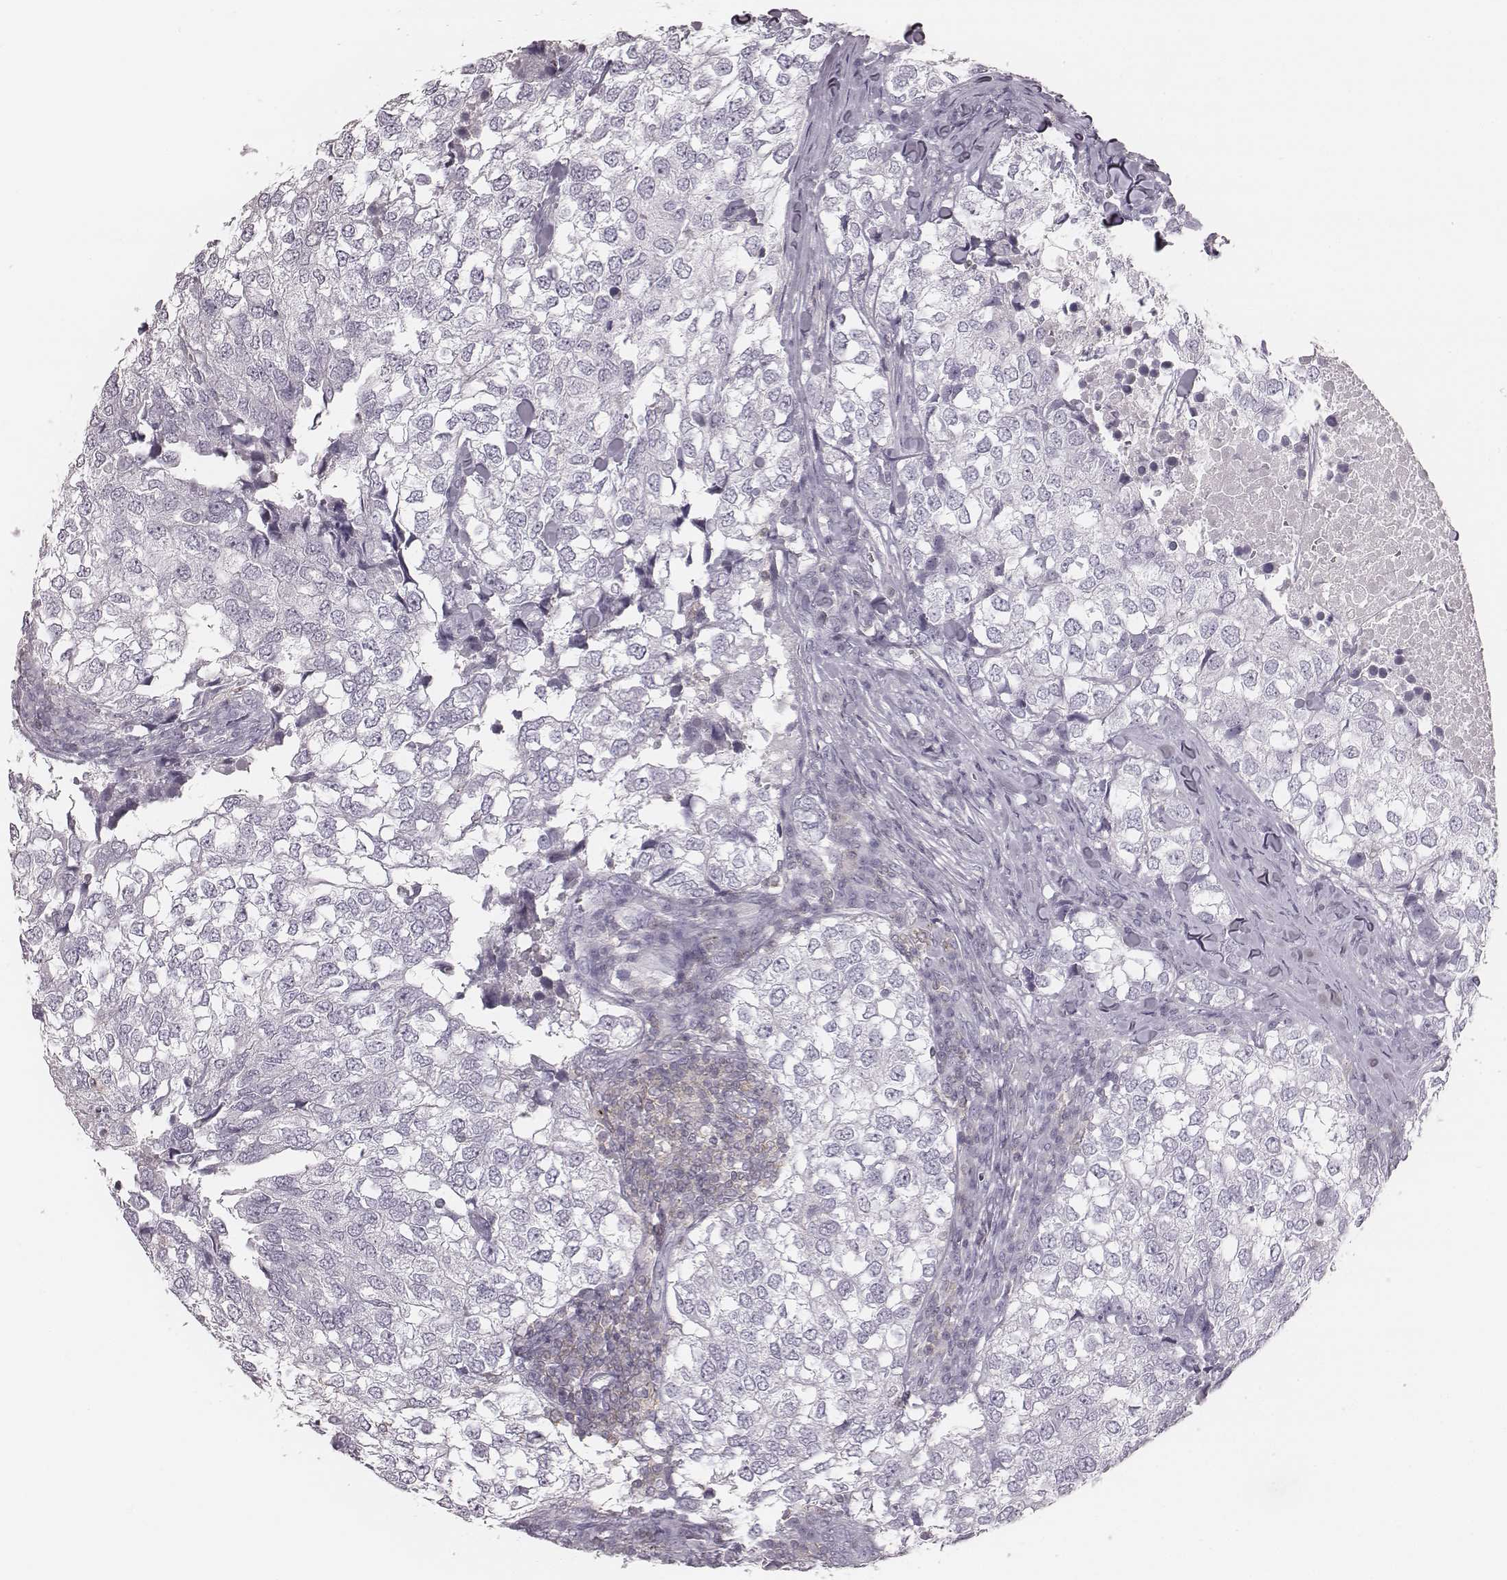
{"staining": {"intensity": "negative", "quantity": "none", "location": "none"}, "tissue": "breast cancer", "cell_type": "Tumor cells", "image_type": "cancer", "snomed": [{"axis": "morphology", "description": "Duct carcinoma"}, {"axis": "topography", "description": "Breast"}], "caption": "Image shows no significant protein staining in tumor cells of invasive ductal carcinoma (breast).", "gene": "ZNF365", "patient": {"sex": "female", "age": 30}}